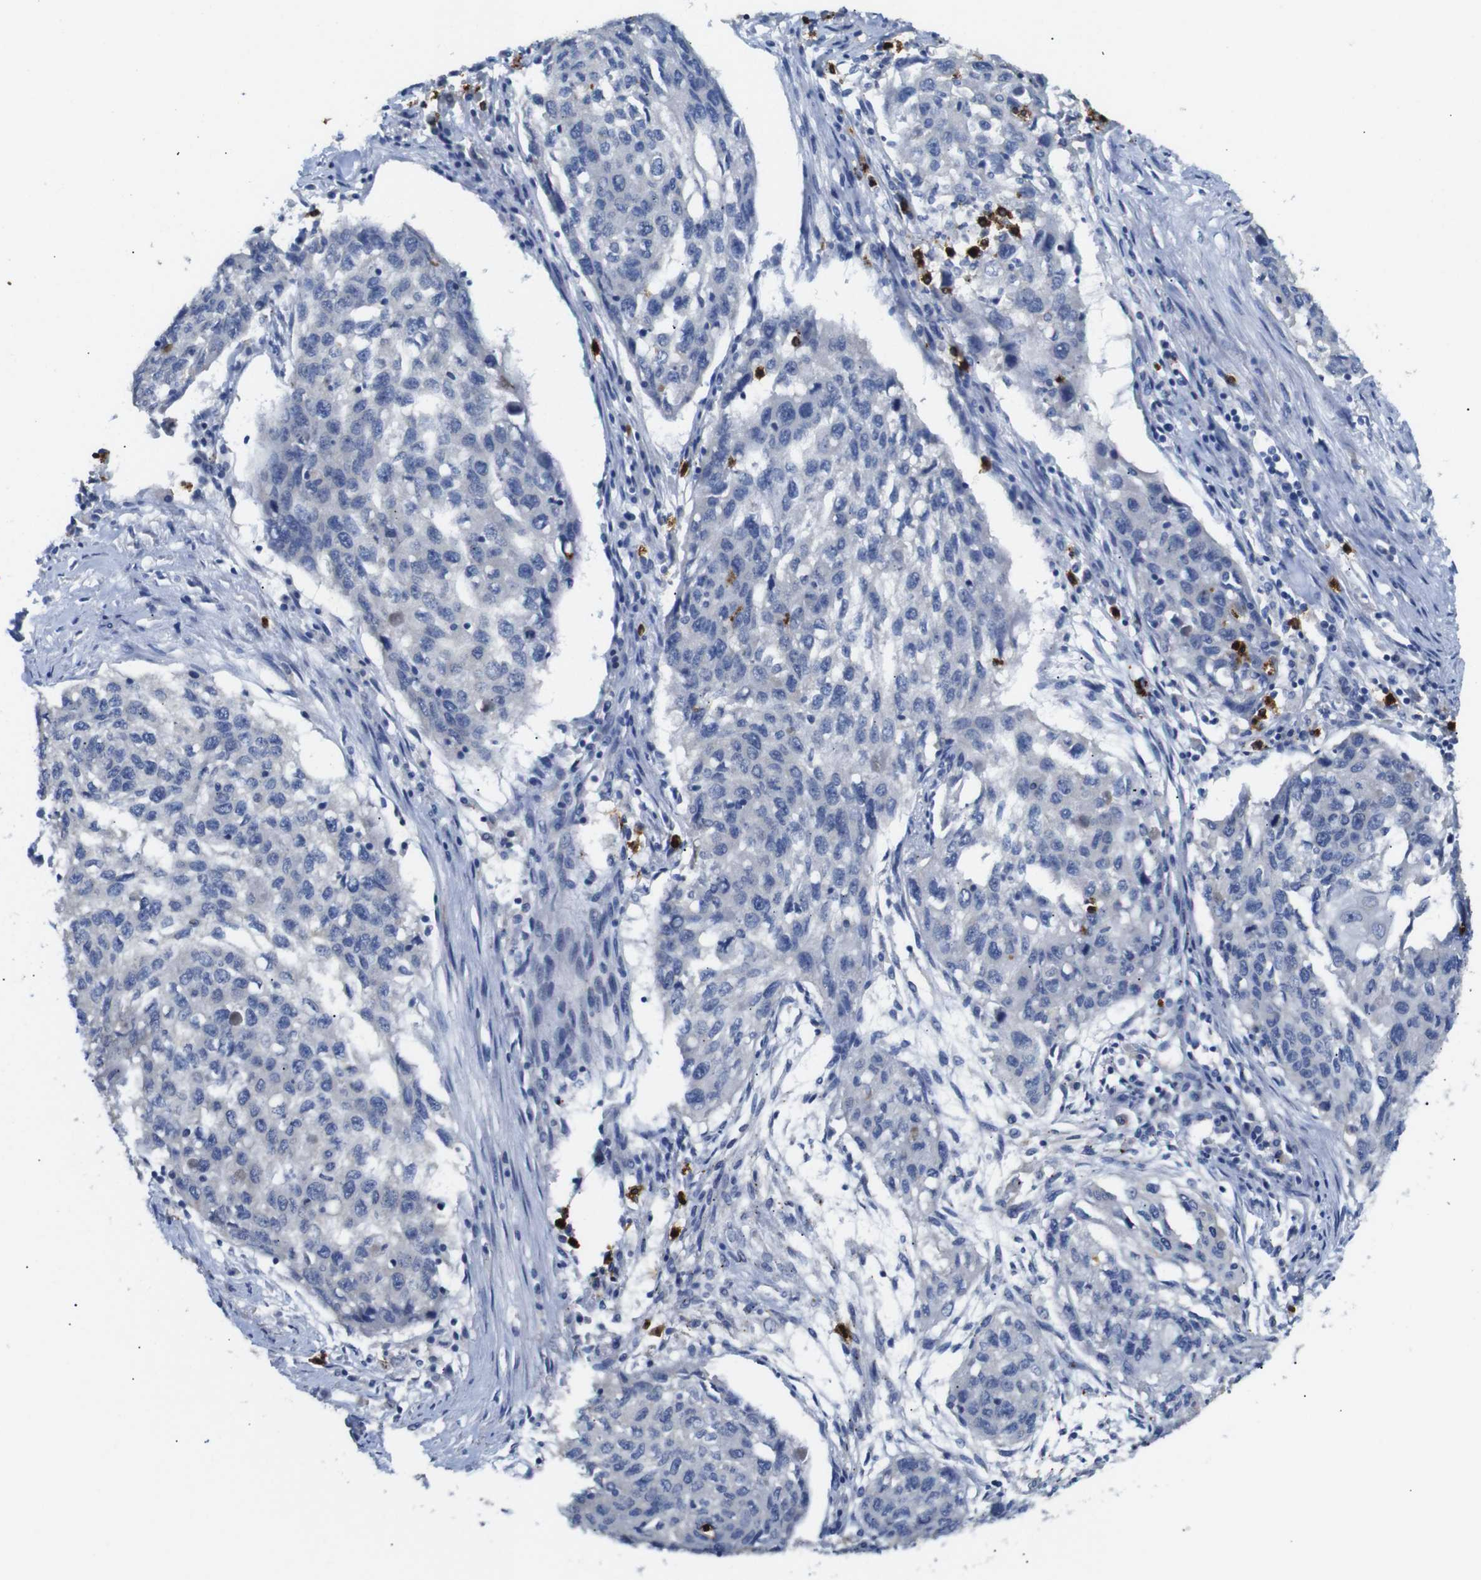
{"staining": {"intensity": "negative", "quantity": "none", "location": "none"}, "tissue": "lung cancer", "cell_type": "Tumor cells", "image_type": "cancer", "snomed": [{"axis": "morphology", "description": "Squamous cell carcinoma, NOS"}, {"axis": "topography", "description": "Lung"}], "caption": "Immunohistochemical staining of lung cancer demonstrates no significant positivity in tumor cells. Nuclei are stained in blue.", "gene": "ALOX15", "patient": {"sex": "female", "age": 63}}